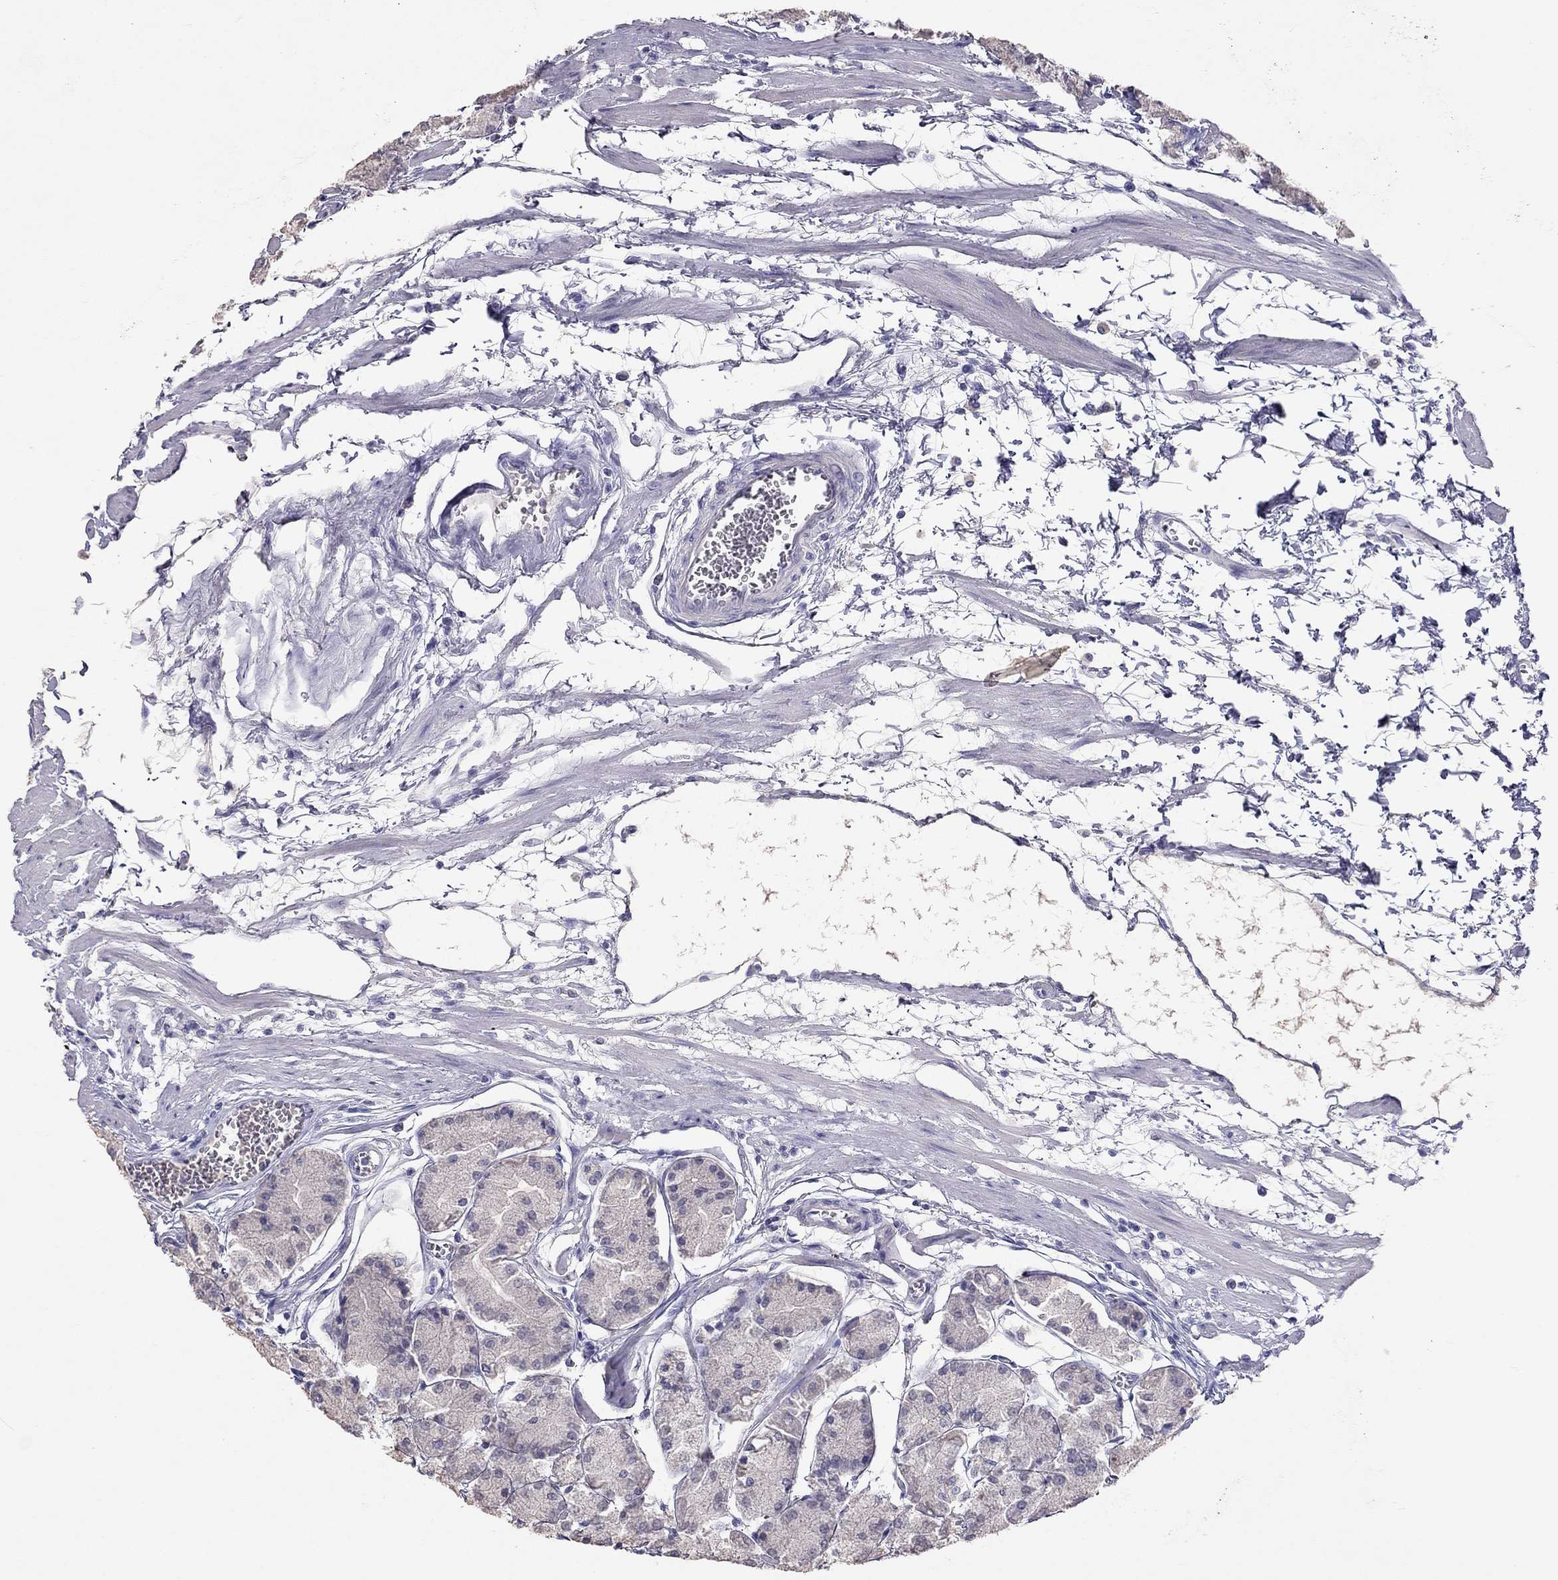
{"staining": {"intensity": "negative", "quantity": "none", "location": "none"}, "tissue": "stomach", "cell_type": "Glandular cells", "image_type": "normal", "snomed": [{"axis": "morphology", "description": "Normal tissue, NOS"}, {"axis": "topography", "description": "Stomach, upper"}], "caption": "Immunohistochemistry (IHC) image of unremarkable stomach stained for a protein (brown), which reveals no staining in glandular cells. The staining was performed using DAB (3,3'-diaminobenzidine) to visualize the protein expression in brown, while the nuclei were stained in blue with hematoxylin (Magnification: 20x).", "gene": "PSMB11", "patient": {"sex": "male", "age": 60}}